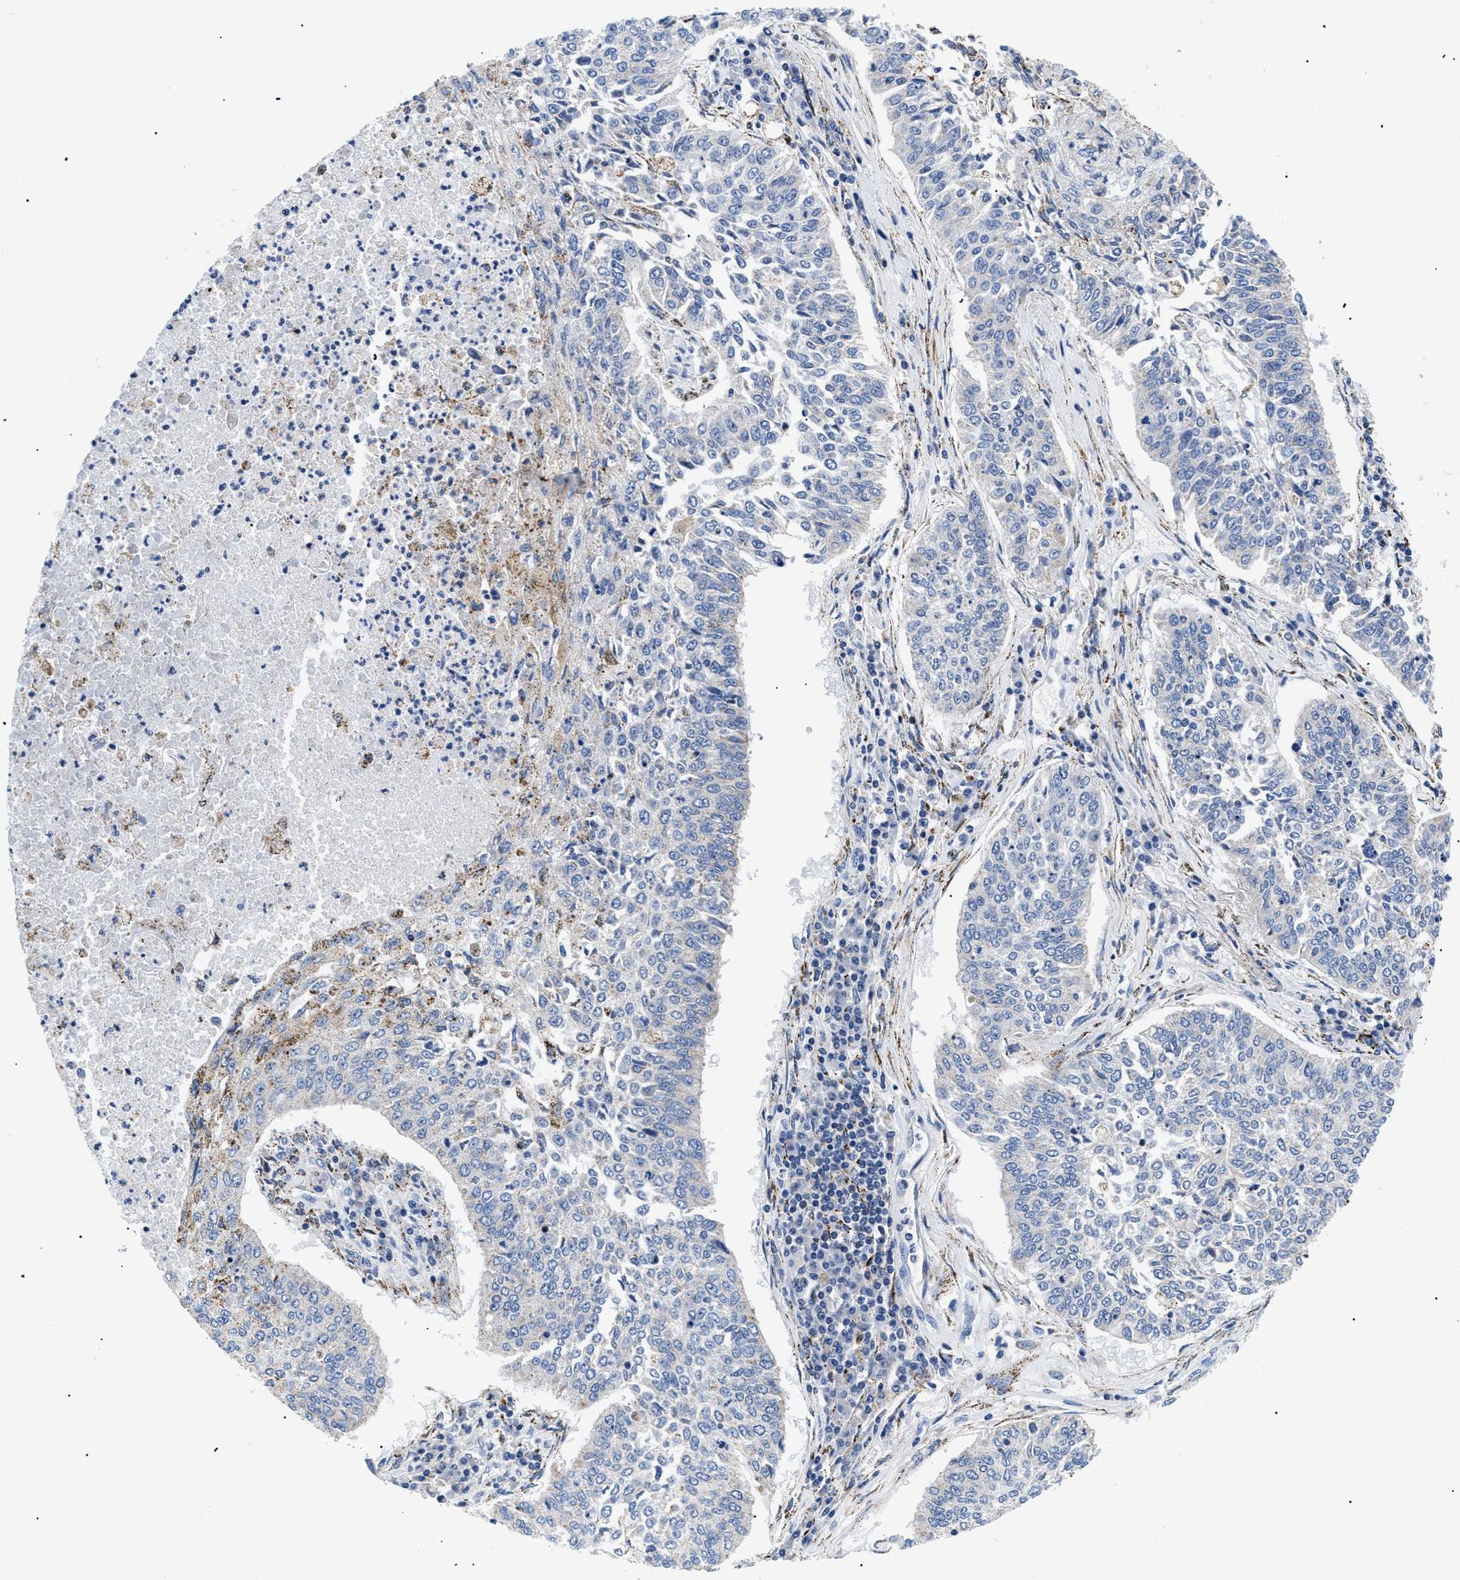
{"staining": {"intensity": "negative", "quantity": "none", "location": "none"}, "tissue": "lung cancer", "cell_type": "Tumor cells", "image_type": "cancer", "snomed": [{"axis": "morphology", "description": "Normal tissue, NOS"}, {"axis": "morphology", "description": "Squamous cell carcinoma, NOS"}, {"axis": "topography", "description": "Cartilage tissue"}, {"axis": "topography", "description": "Bronchus"}, {"axis": "topography", "description": "Lung"}], "caption": "High power microscopy micrograph of an IHC histopathology image of lung squamous cell carcinoma, revealing no significant expression in tumor cells. (IHC, brightfield microscopy, high magnification).", "gene": "GPR149", "patient": {"sex": "female", "age": 49}}